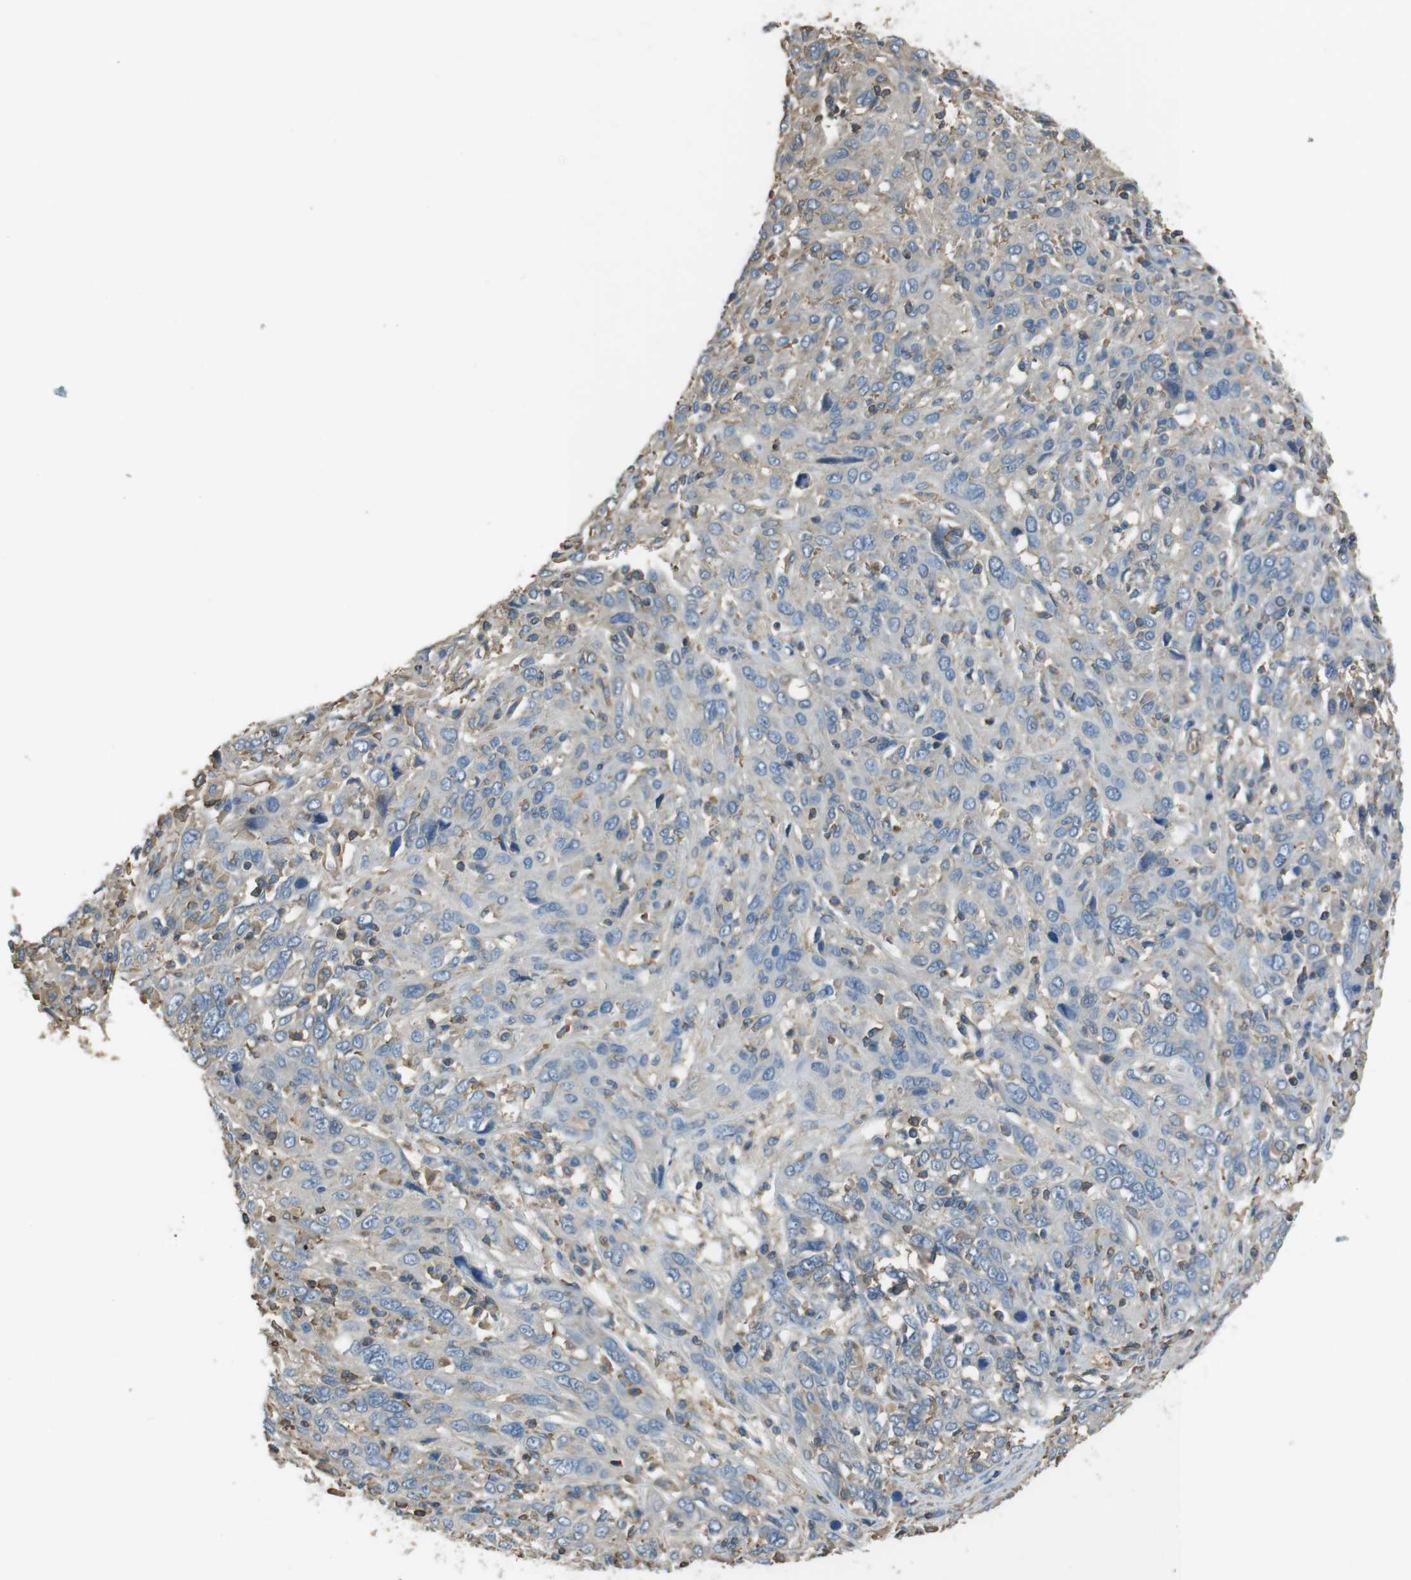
{"staining": {"intensity": "negative", "quantity": "none", "location": "none"}, "tissue": "cervical cancer", "cell_type": "Tumor cells", "image_type": "cancer", "snomed": [{"axis": "morphology", "description": "Squamous cell carcinoma, NOS"}, {"axis": "topography", "description": "Cervix"}], "caption": "DAB immunohistochemical staining of cervical cancer (squamous cell carcinoma) exhibits no significant positivity in tumor cells. Brightfield microscopy of immunohistochemistry stained with DAB (brown) and hematoxylin (blue), captured at high magnification.", "gene": "FCAR", "patient": {"sex": "female", "age": 46}}